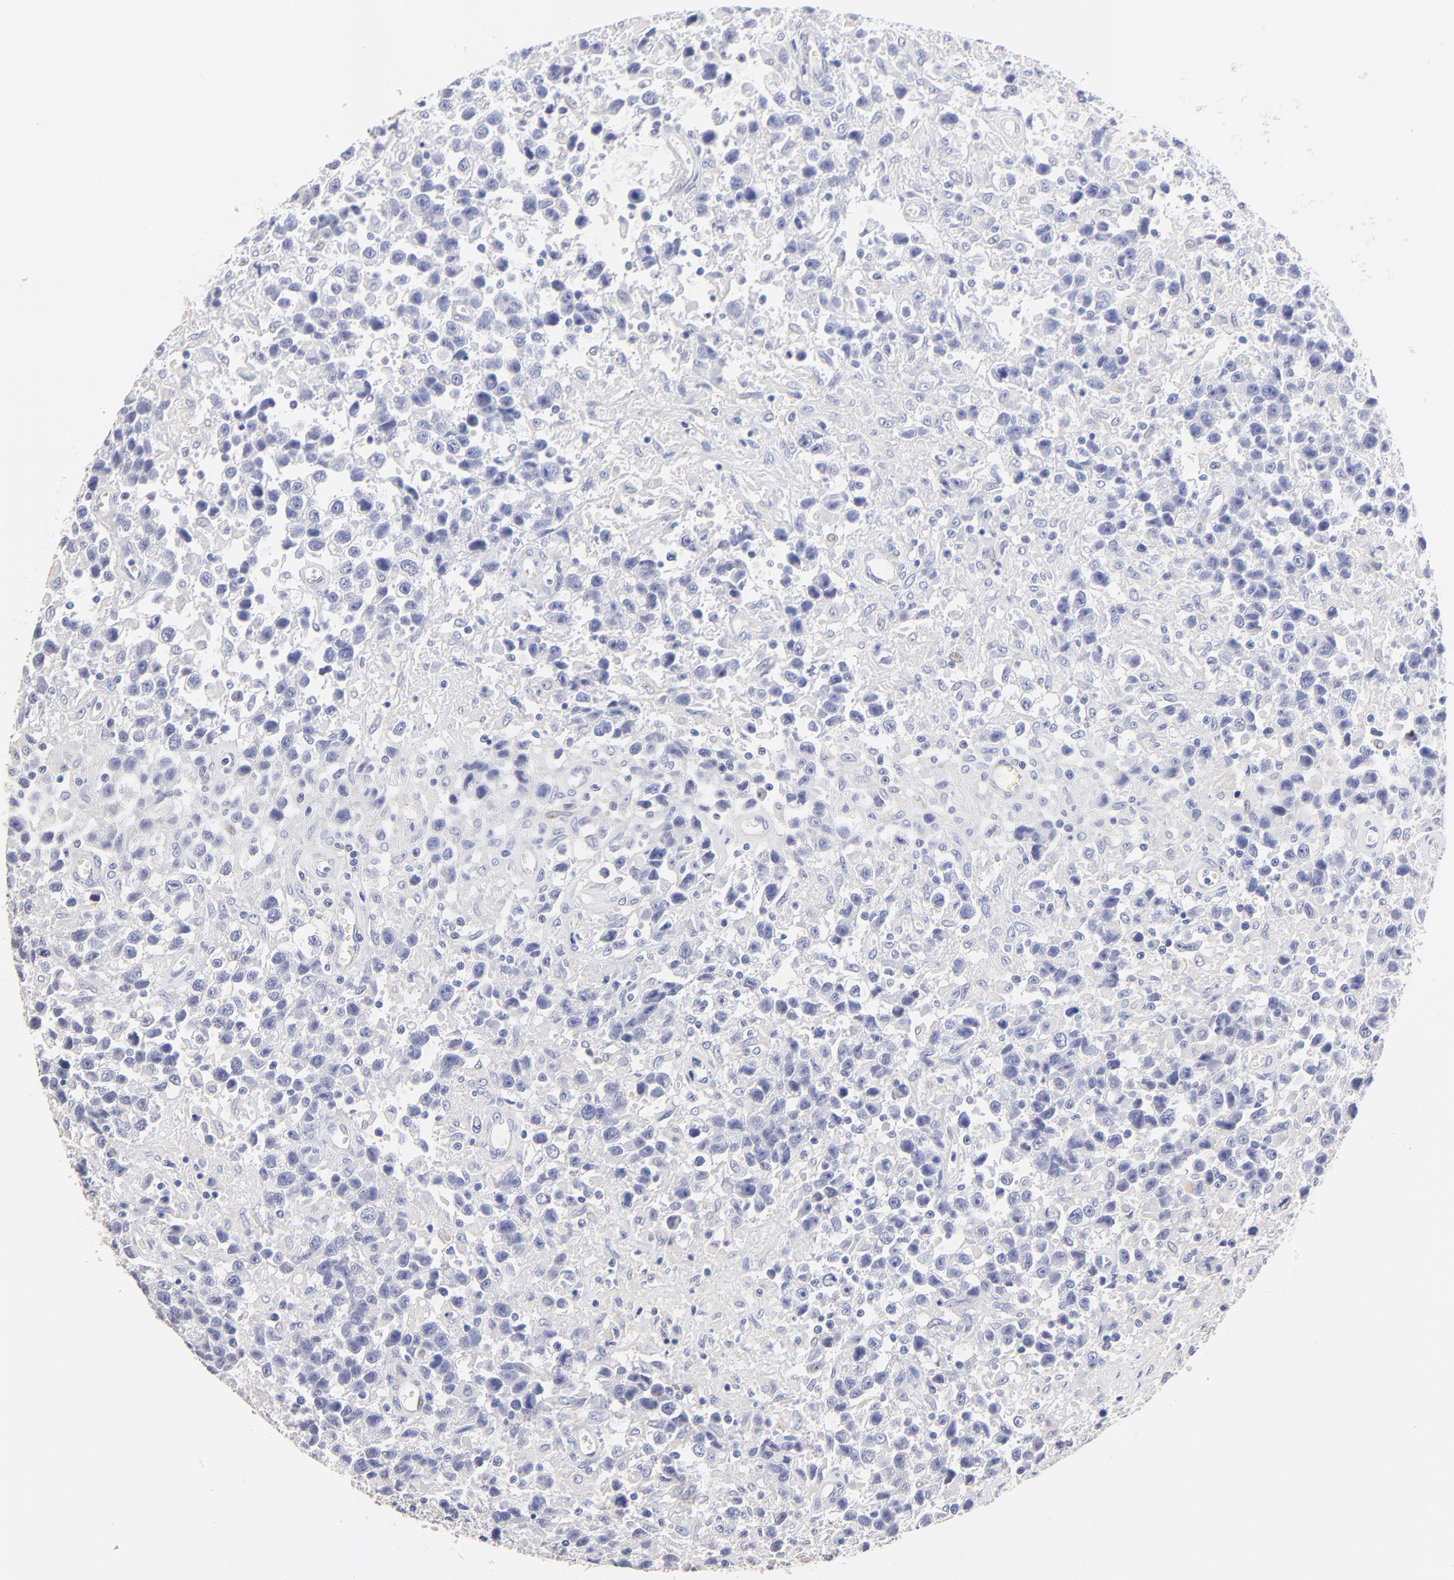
{"staining": {"intensity": "negative", "quantity": "none", "location": "none"}, "tissue": "testis cancer", "cell_type": "Tumor cells", "image_type": "cancer", "snomed": [{"axis": "morphology", "description": "Seminoma, NOS"}, {"axis": "topography", "description": "Testis"}], "caption": "The photomicrograph displays no significant expression in tumor cells of testis cancer.", "gene": "ACTRT1", "patient": {"sex": "male", "age": 43}}